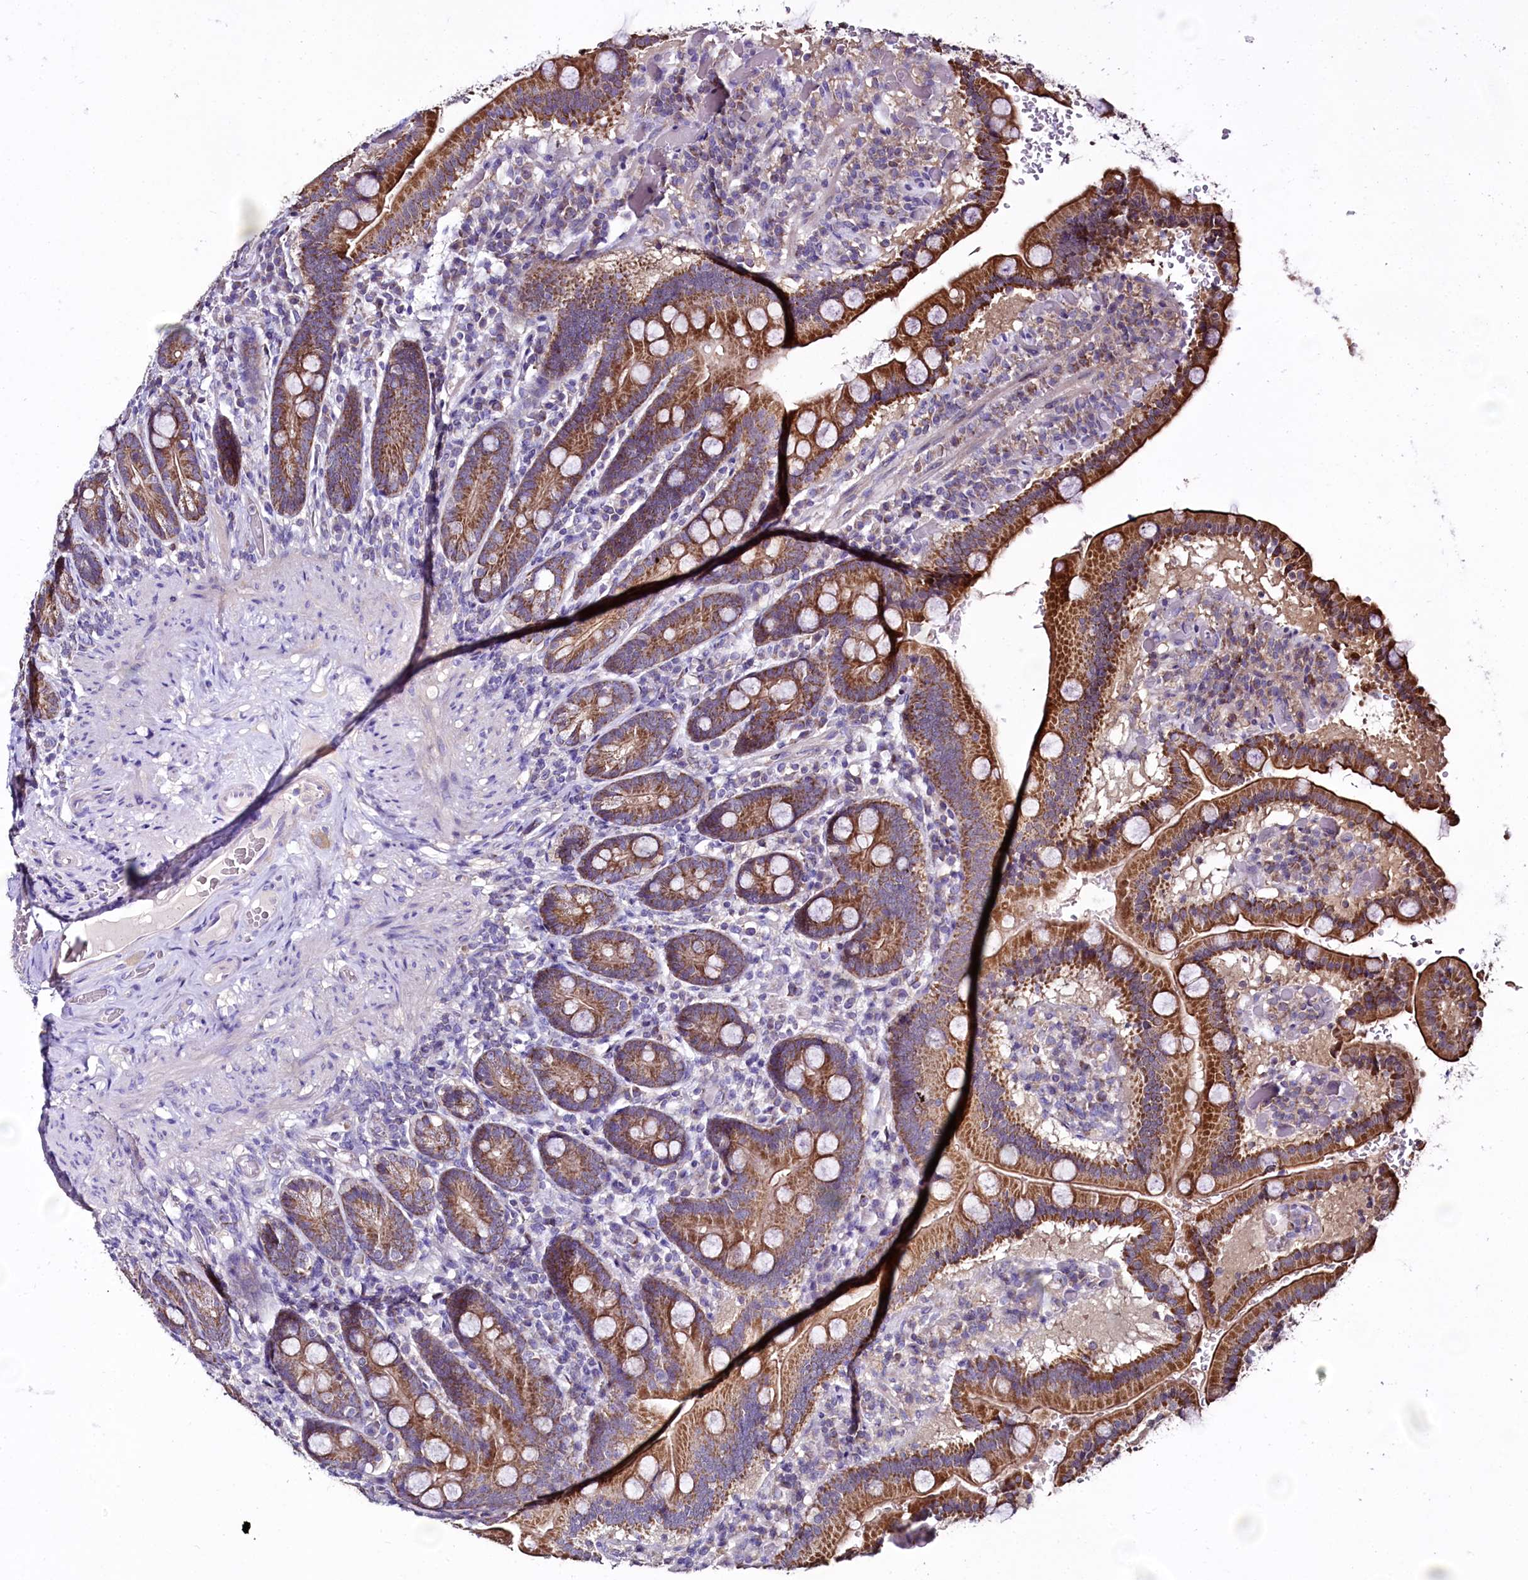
{"staining": {"intensity": "strong", "quantity": ">75%", "location": "cytoplasmic/membranous"}, "tissue": "duodenum", "cell_type": "Glandular cells", "image_type": "normal", "snomed": [{"axis": "morphology", "description": "Normal tissue, NOS"}, {"axis": "topography", "description": "Duodenum"}], "caption": "Immunohistochemical staining of normal human duodenum exhibits strong cytoplasmic/membranous protein positivity in approximately >75% of glandular cells.", "gene": "MRPL57", "patient": {"sex": "female", "age": 62}}